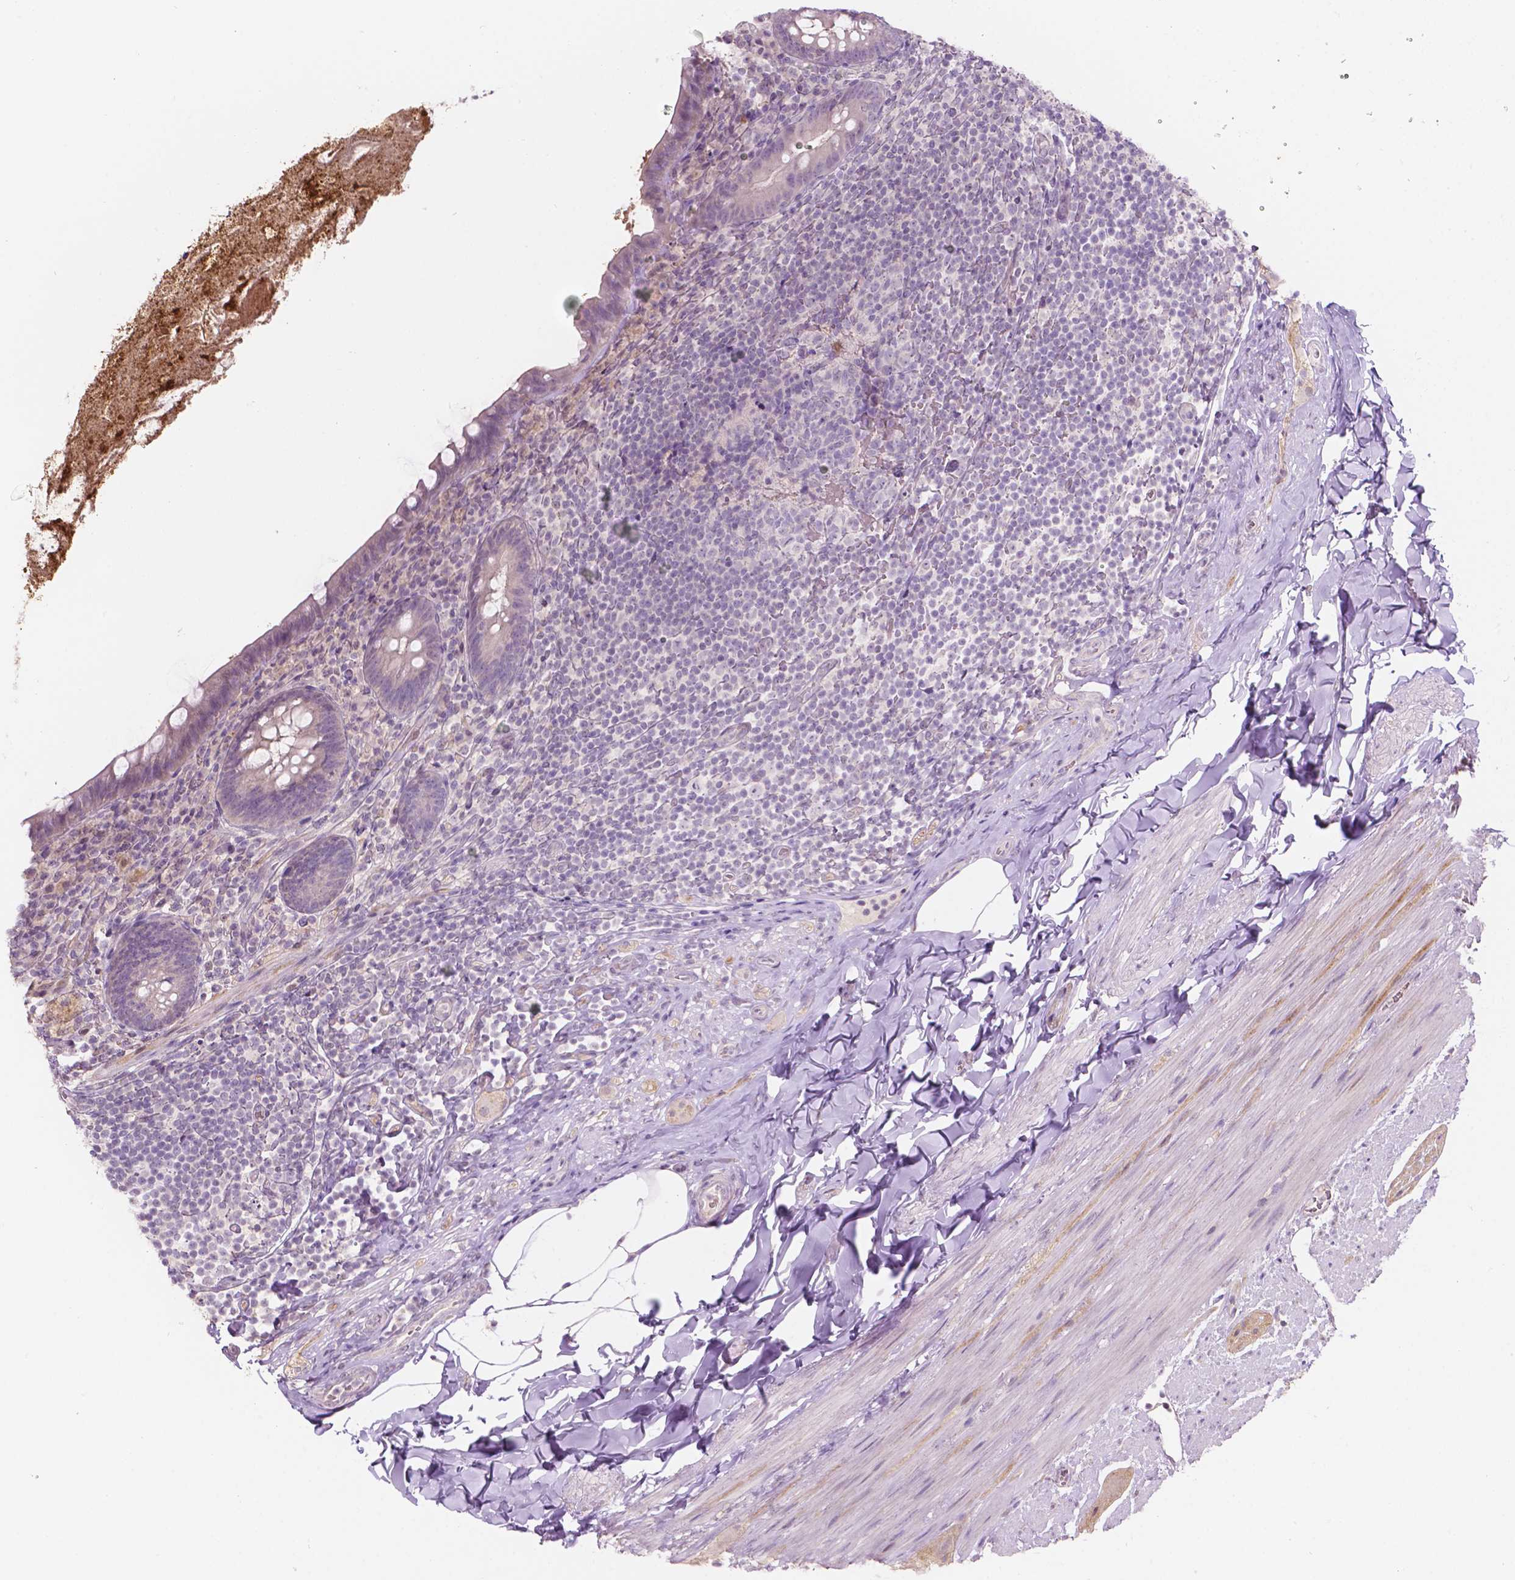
{"staining": {"intensity": "weak", "quantity": "<25%", "location": "cytoplasmic/membranous"}, "tissue": "appendix", "cell_type": "Glandular cells", "image_type": "normal", "snomed": [{"axis": "morphology", "description": "Normal tissue, NOS"}, {"axis": "topography", "description": "Appendix"}], "caption": "Immunohistochemistry image of normal human appendix stained for a protein (brown), which exhibits no staining in glandular cells.", "gene": "TM6SF2", "patient": {"sex": "male", "age": 47}}